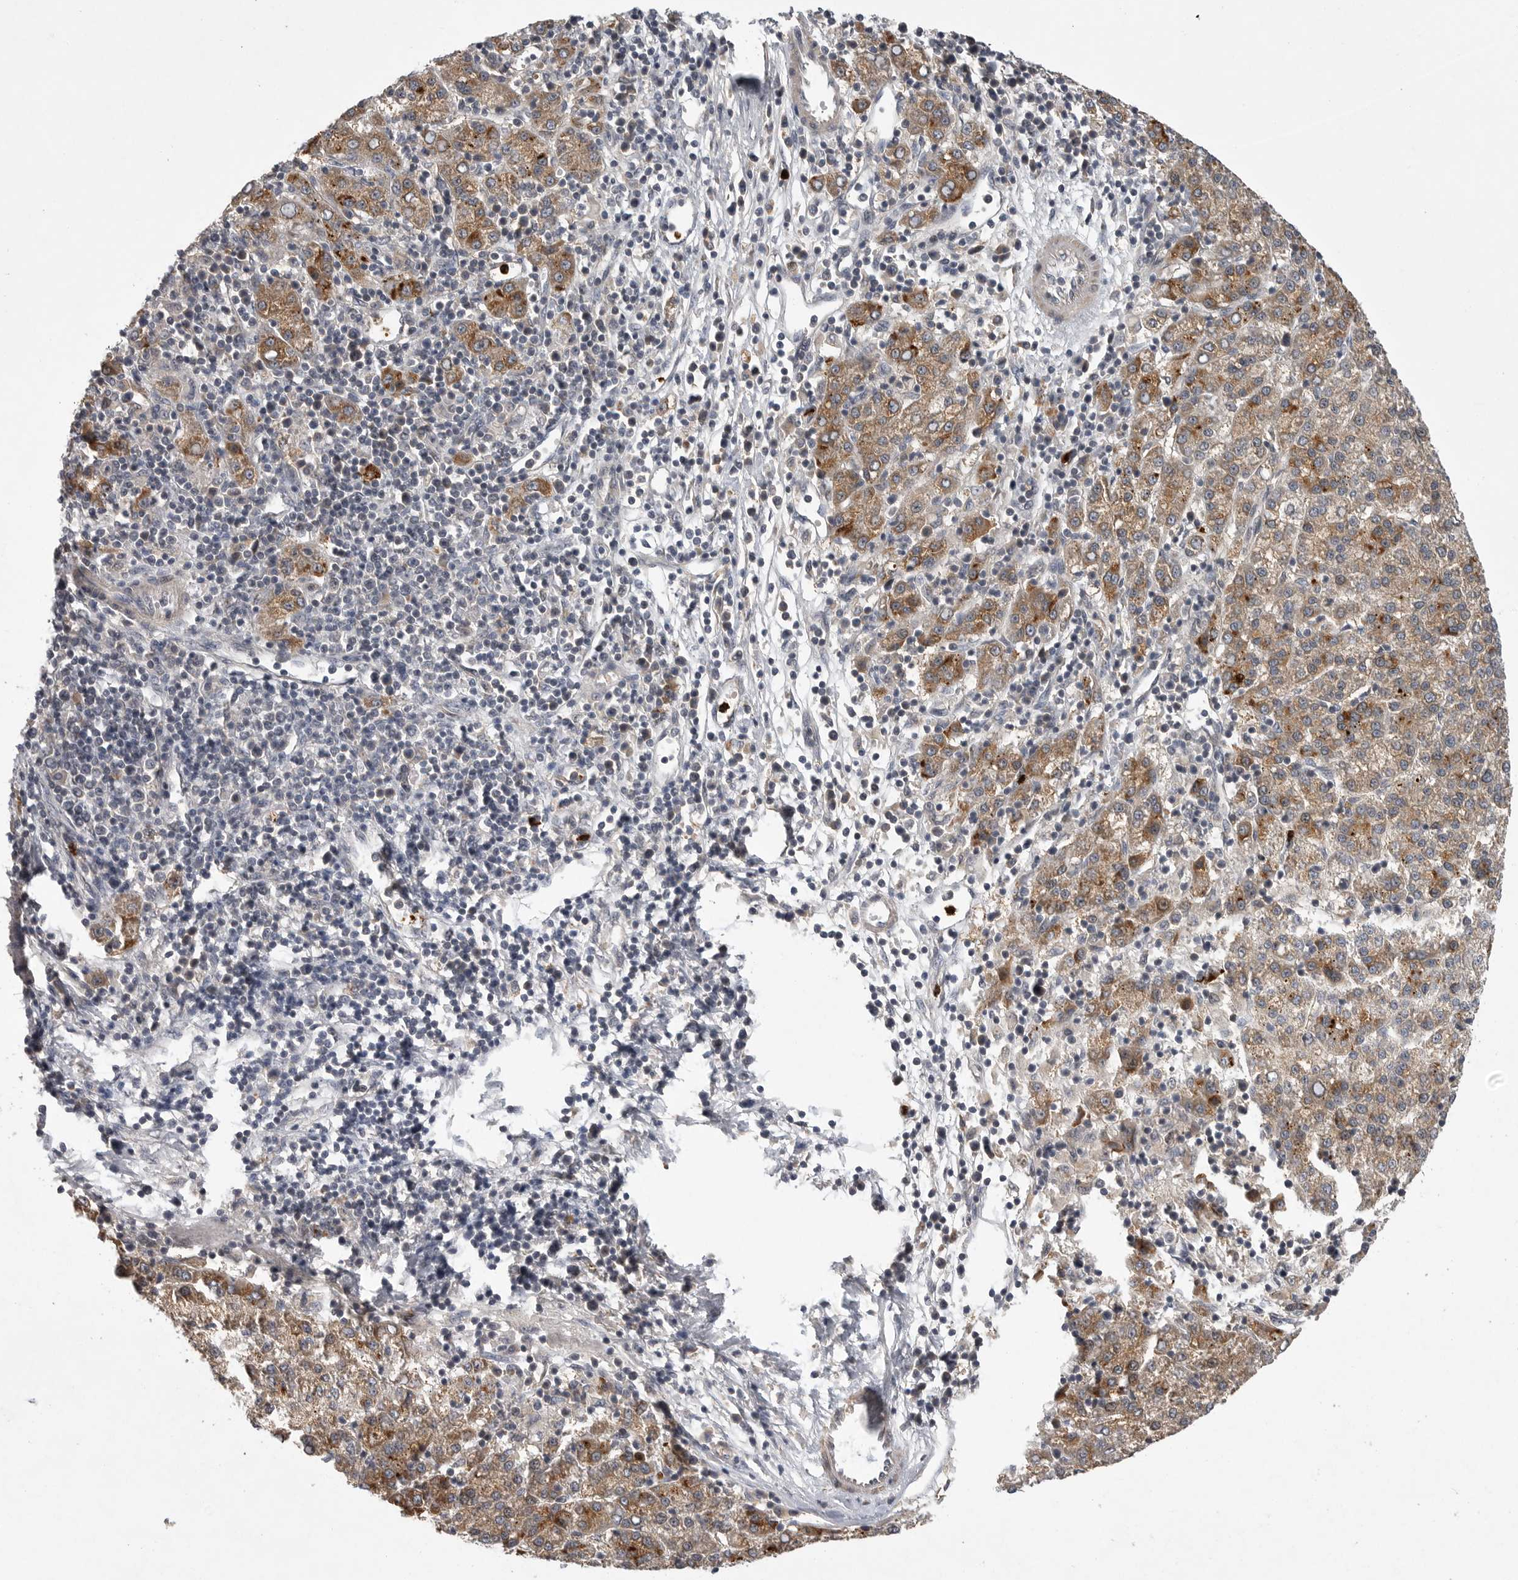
{"staining": {"intensity": "moderate", "quantity": "25%-75%", "location": "cytoplasmic/membranous"}, "tissue": "liver cancer", "cell_type": "Tumor cells", "image_type": "cancer", "snomed": [{"axis": "morphology", "description": "Carcinoma, Hepatocellular, NOS"}, {"axis": "topography", "description": "Liver"}], "caption": "An immunohistochemistry histopathology image of tumor tissue is shown. Protein staining in brown labels moderate cytoplasmic/membranous positivity in liver hepatocellular carcinoma within tumor cells. The staining was performed using DAB to visualize the protein expression in brown, while the nuclei were stained in blue with hematoxylin (Magnification: 20x).", "gene": "UBE3D", "patient": {"sex": "female", "age": 58}}